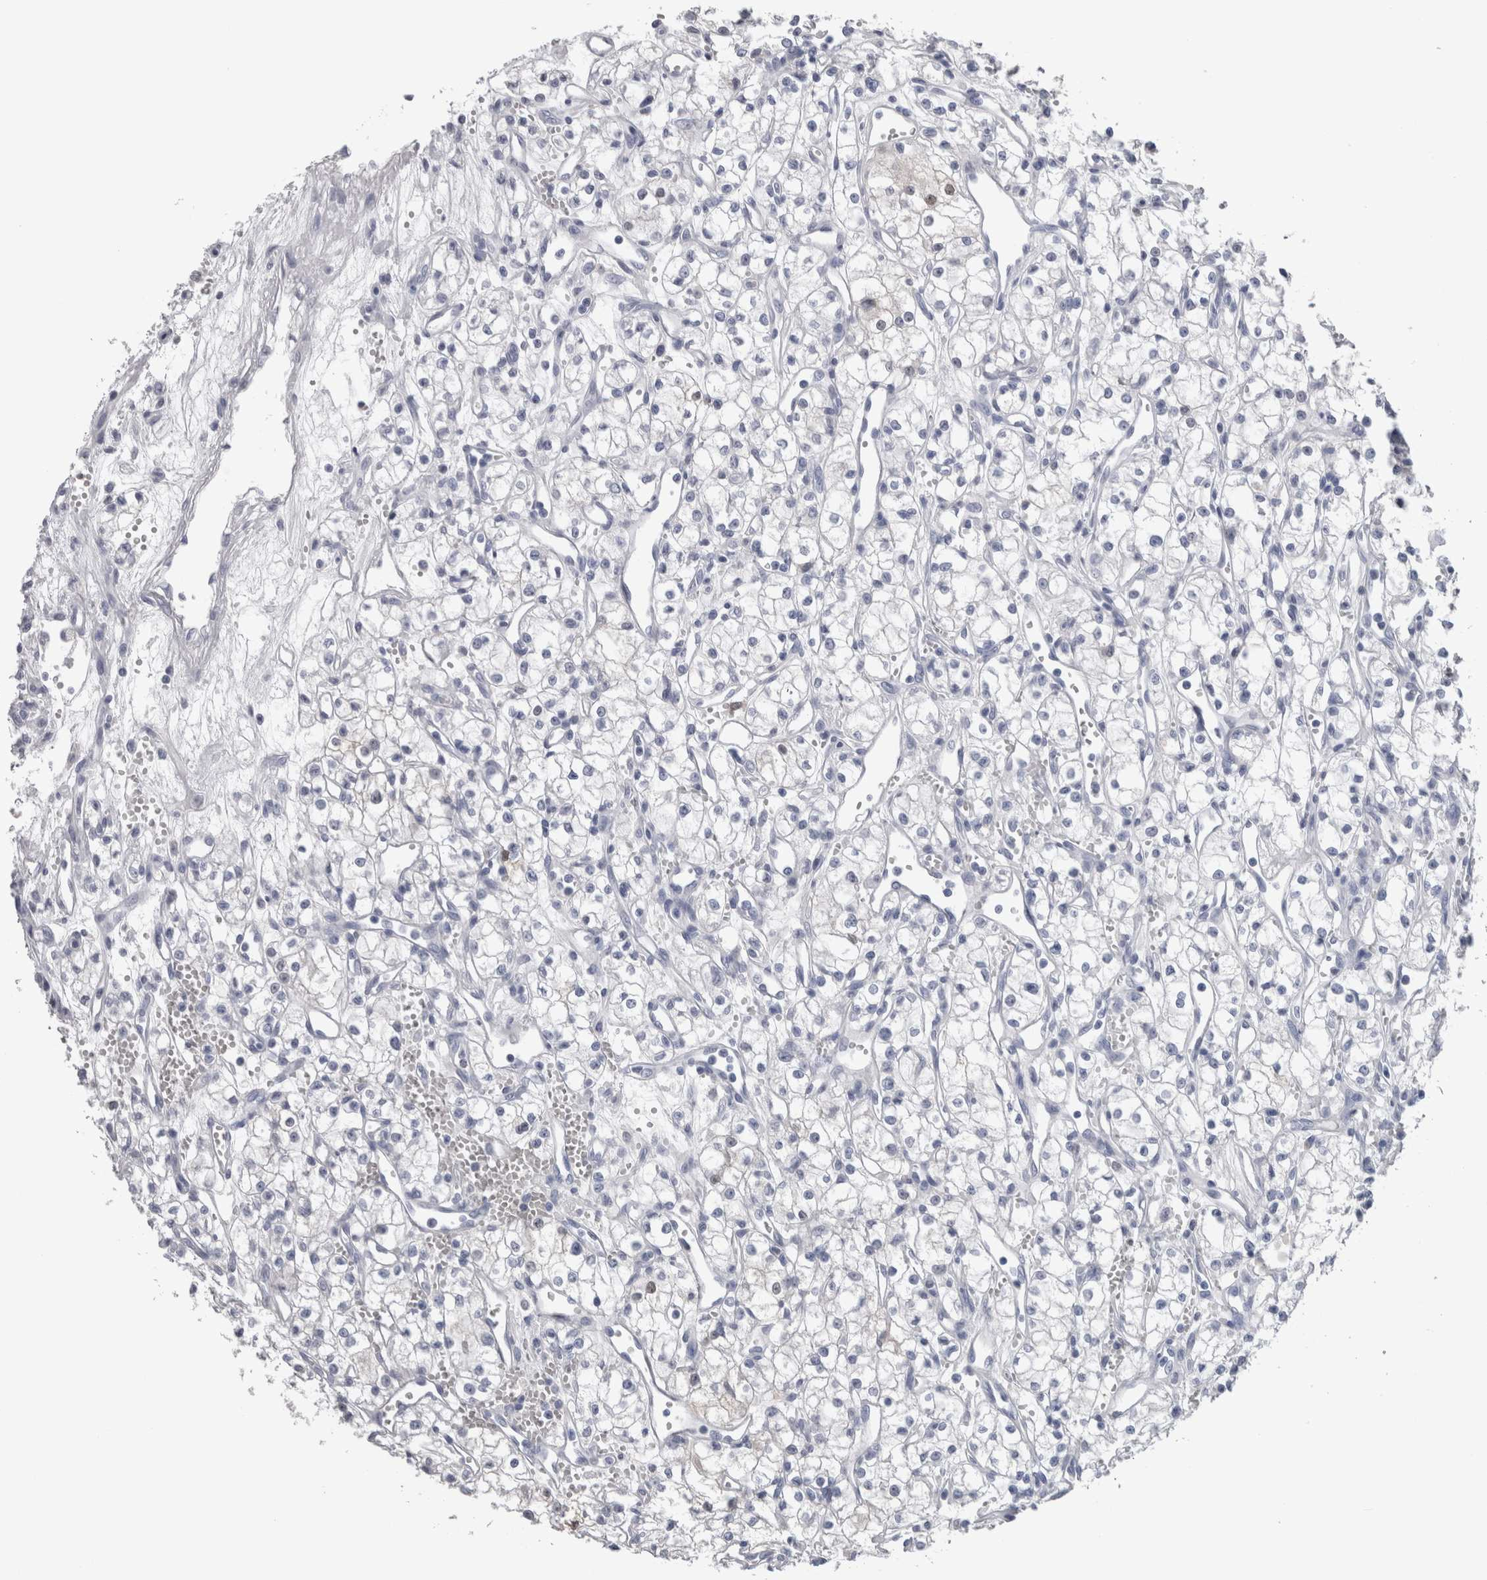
{"staining": {"intensity": "negative", "quantity": "none", "location": "none"}, "tissue": "renal cancer", "cell_type": "Tumor cells", "image_type": "cancer", "snomed": [{"axis": "morphology", "description": "Adenocarcinoma, NOS"}, {"axis": "topography", "description": "Kidney"}], "caption": "IHC histopathology image of neoplastic tissue: renal cancer stained with DAB demonstrates no significant protein staining in tumor cells.", "gene": "CA8", "patient": {"sex": "male", "age": 59}}